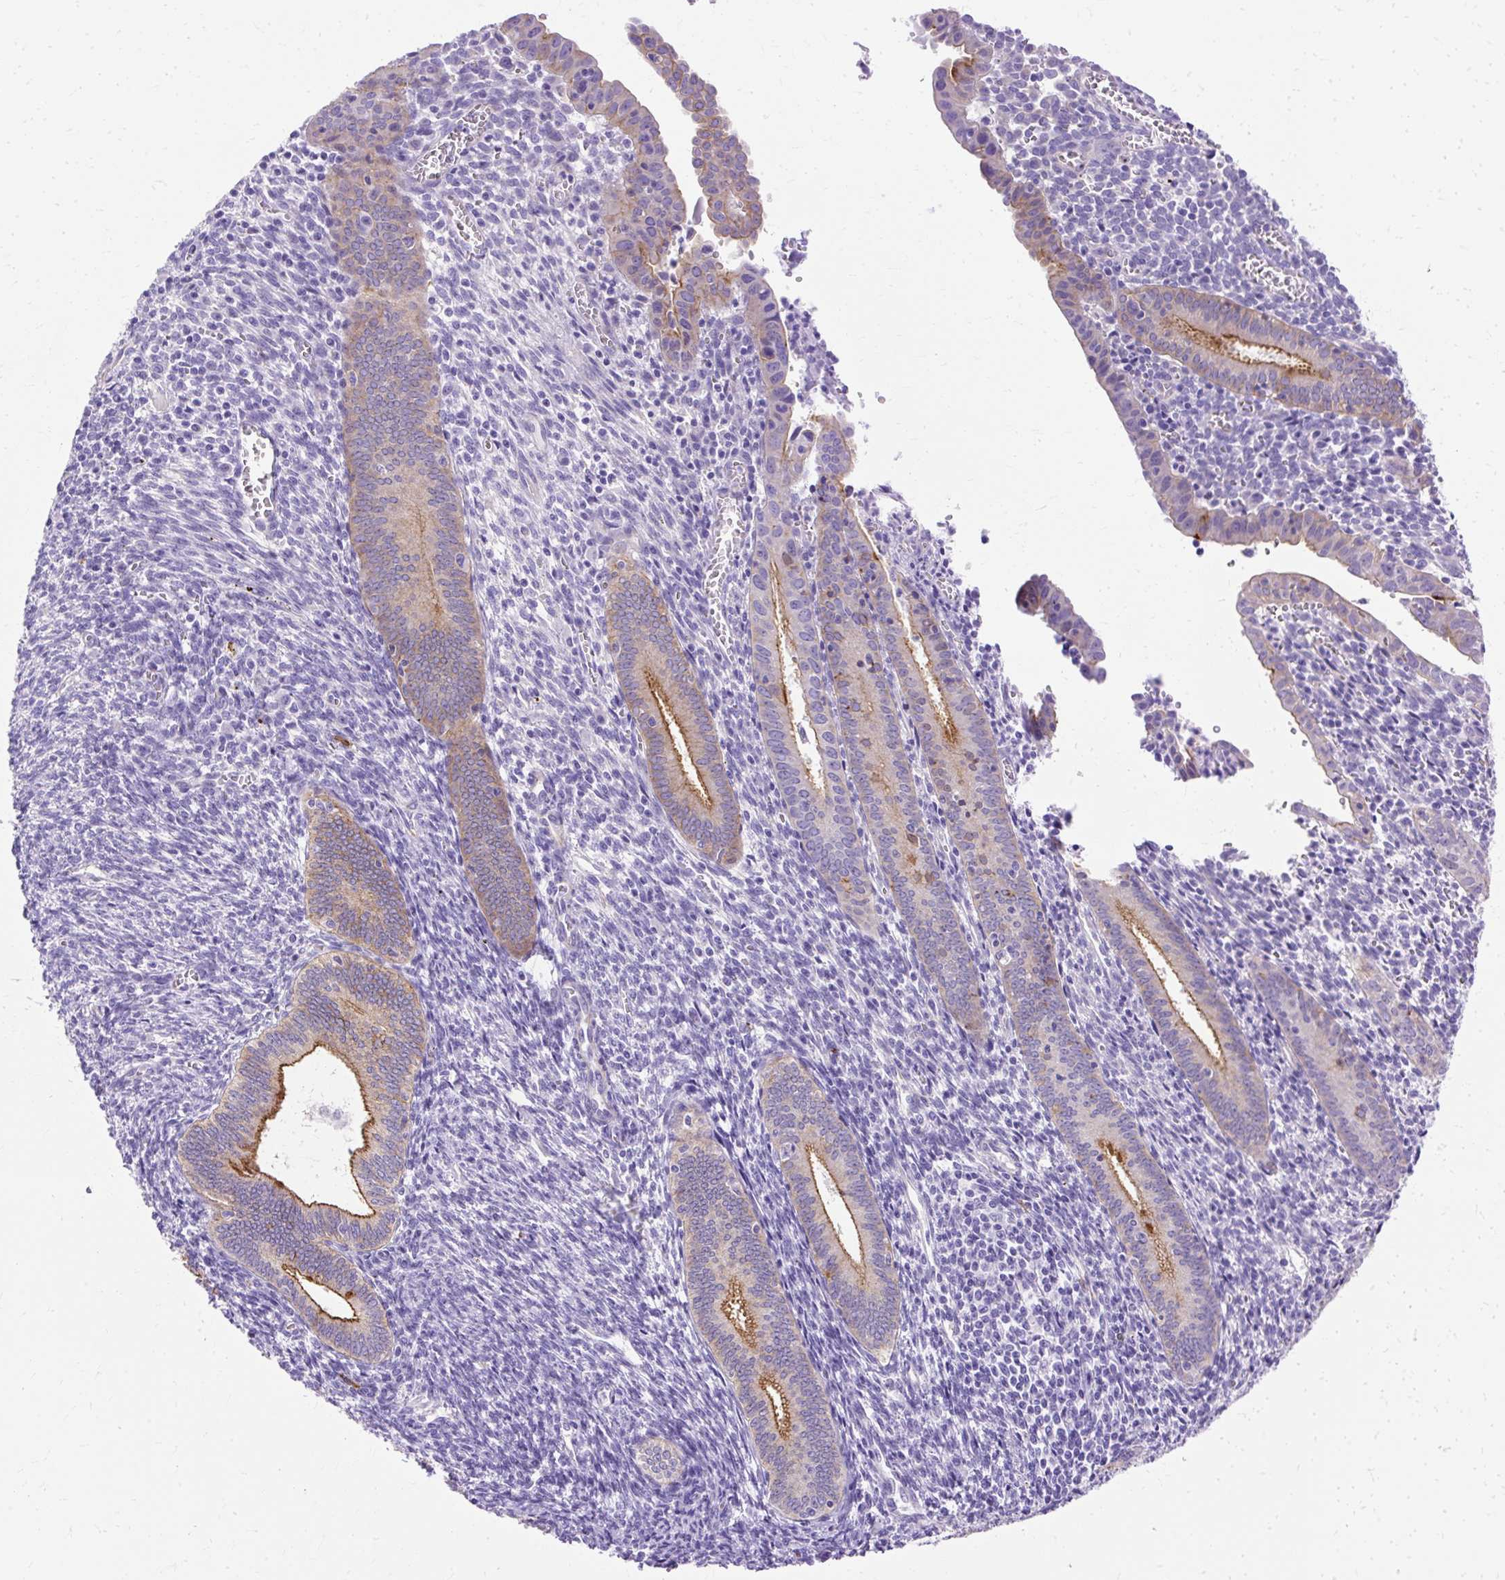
{"staining": {"intensity": "negative", "quantity": "none", "location": "none"}, "tissue": "endometrium", "cell_type": "Cells in endometrial stroma", "image_type": "normal", "snomed": [{"axis": "morphology", "description": "Normal tissue, NOS"}, {"axis": "topography", "description": "Endometrium"}], "caption": "An IHC histopathology image of unremarkable endometrium is shown. There is no staining in cells in endometrial stroma of endometrium.", "gene": "MYO6", "patient": {"sex": "female", "age": 41}}